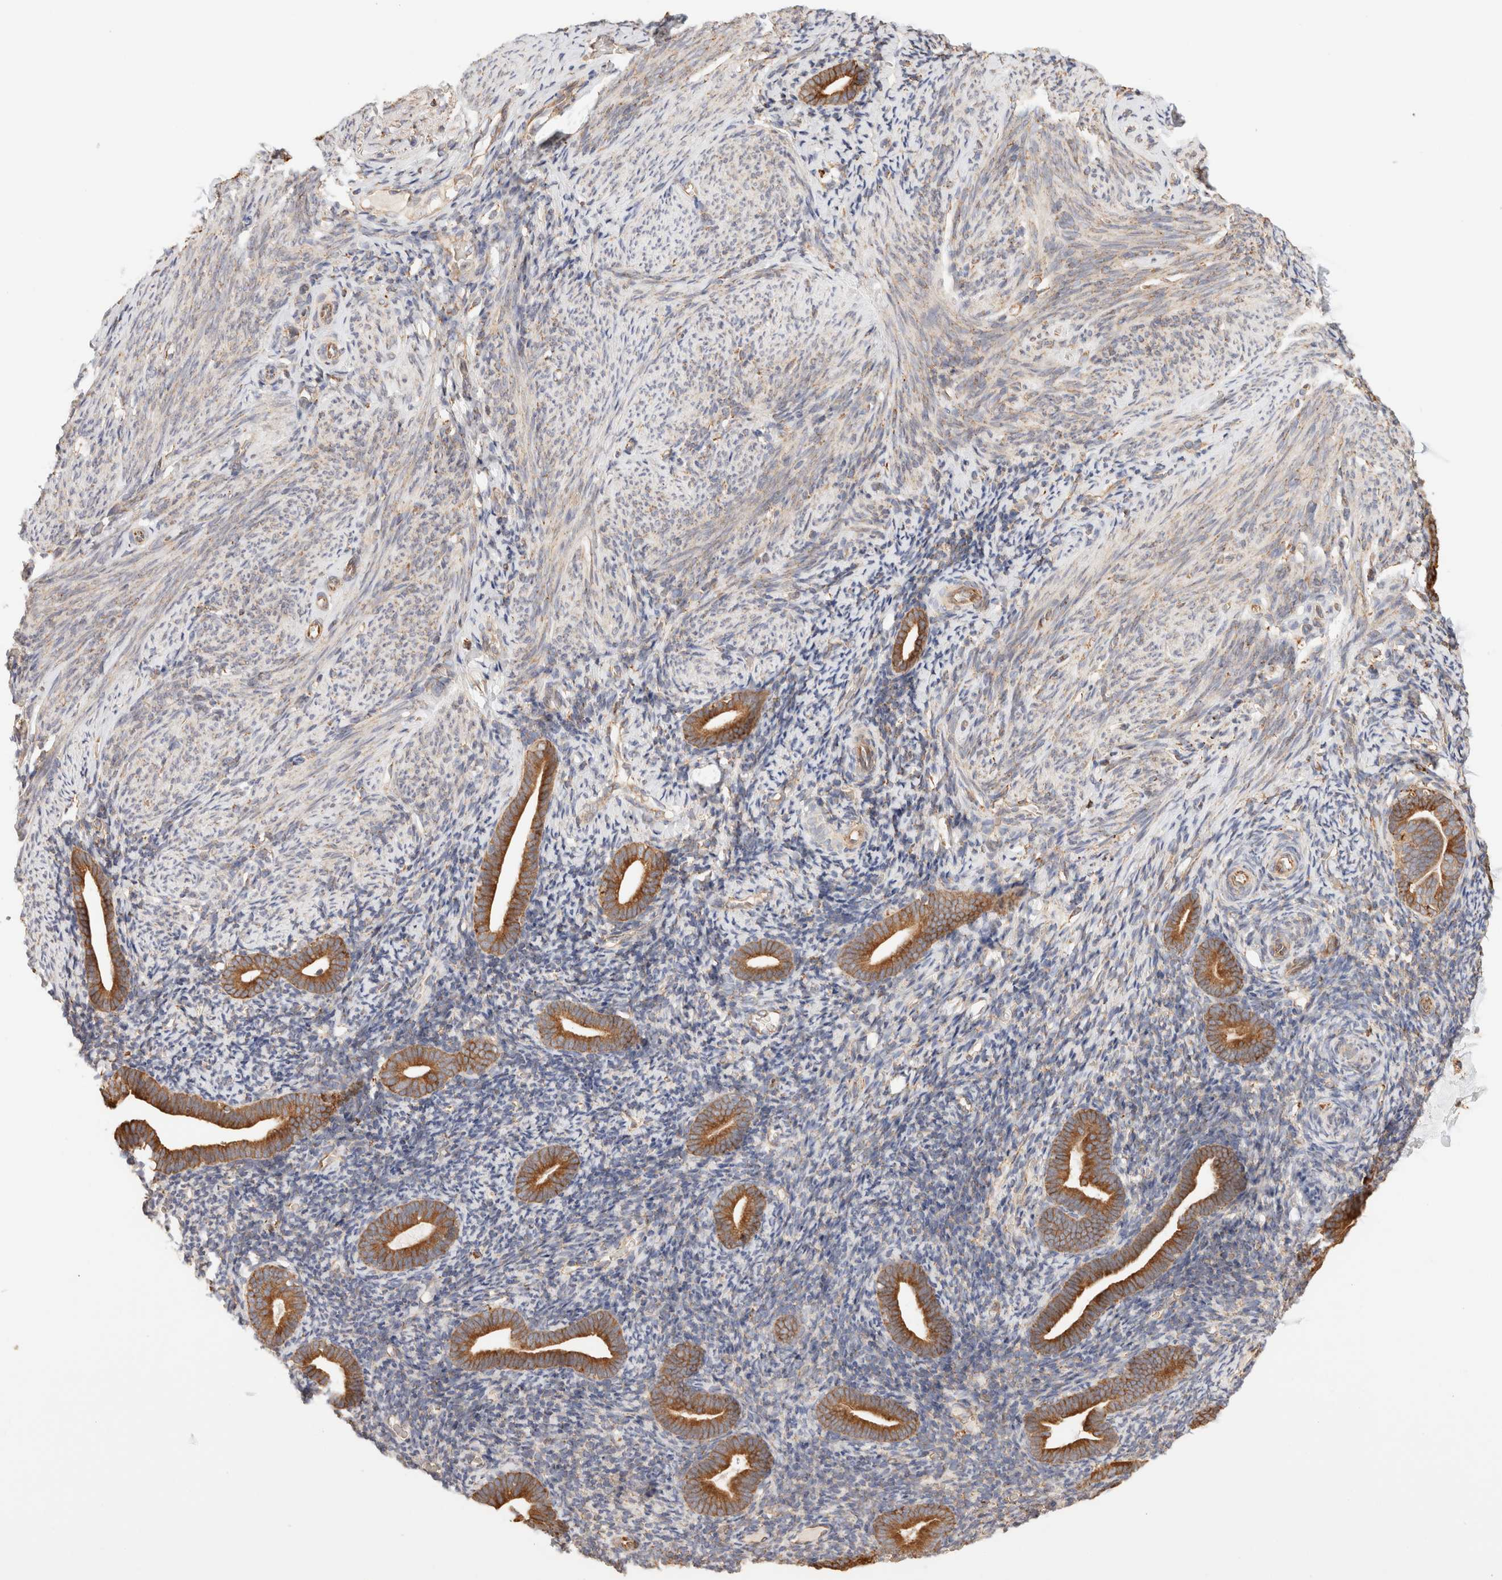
{"staining": {"intensity": "moderate", "quantity": "25%-75%", "location": "cytoplasmic/membranous"}, "tissue": "endometrium", "cell_type": "Cells in endometrial stroma", "image_type": "normal", "snomed": [{"axis": "morphology", "description": "Normal tissue, NOS"}, {"axis": "topography", "description": "Endometrium"}], "caption": "Immunohistochemistry (IHC) image of normal endometrium: human endometrium stained using IHC demonstrates medium levels of moderate protein expression localized specifically in the cytoplasmic/membranous of cells in endometrial stroma, appearing as a cytoplasmic/membranous brown color.", "gene": "FER", "patient": {"sex": "female", "age": 51}}